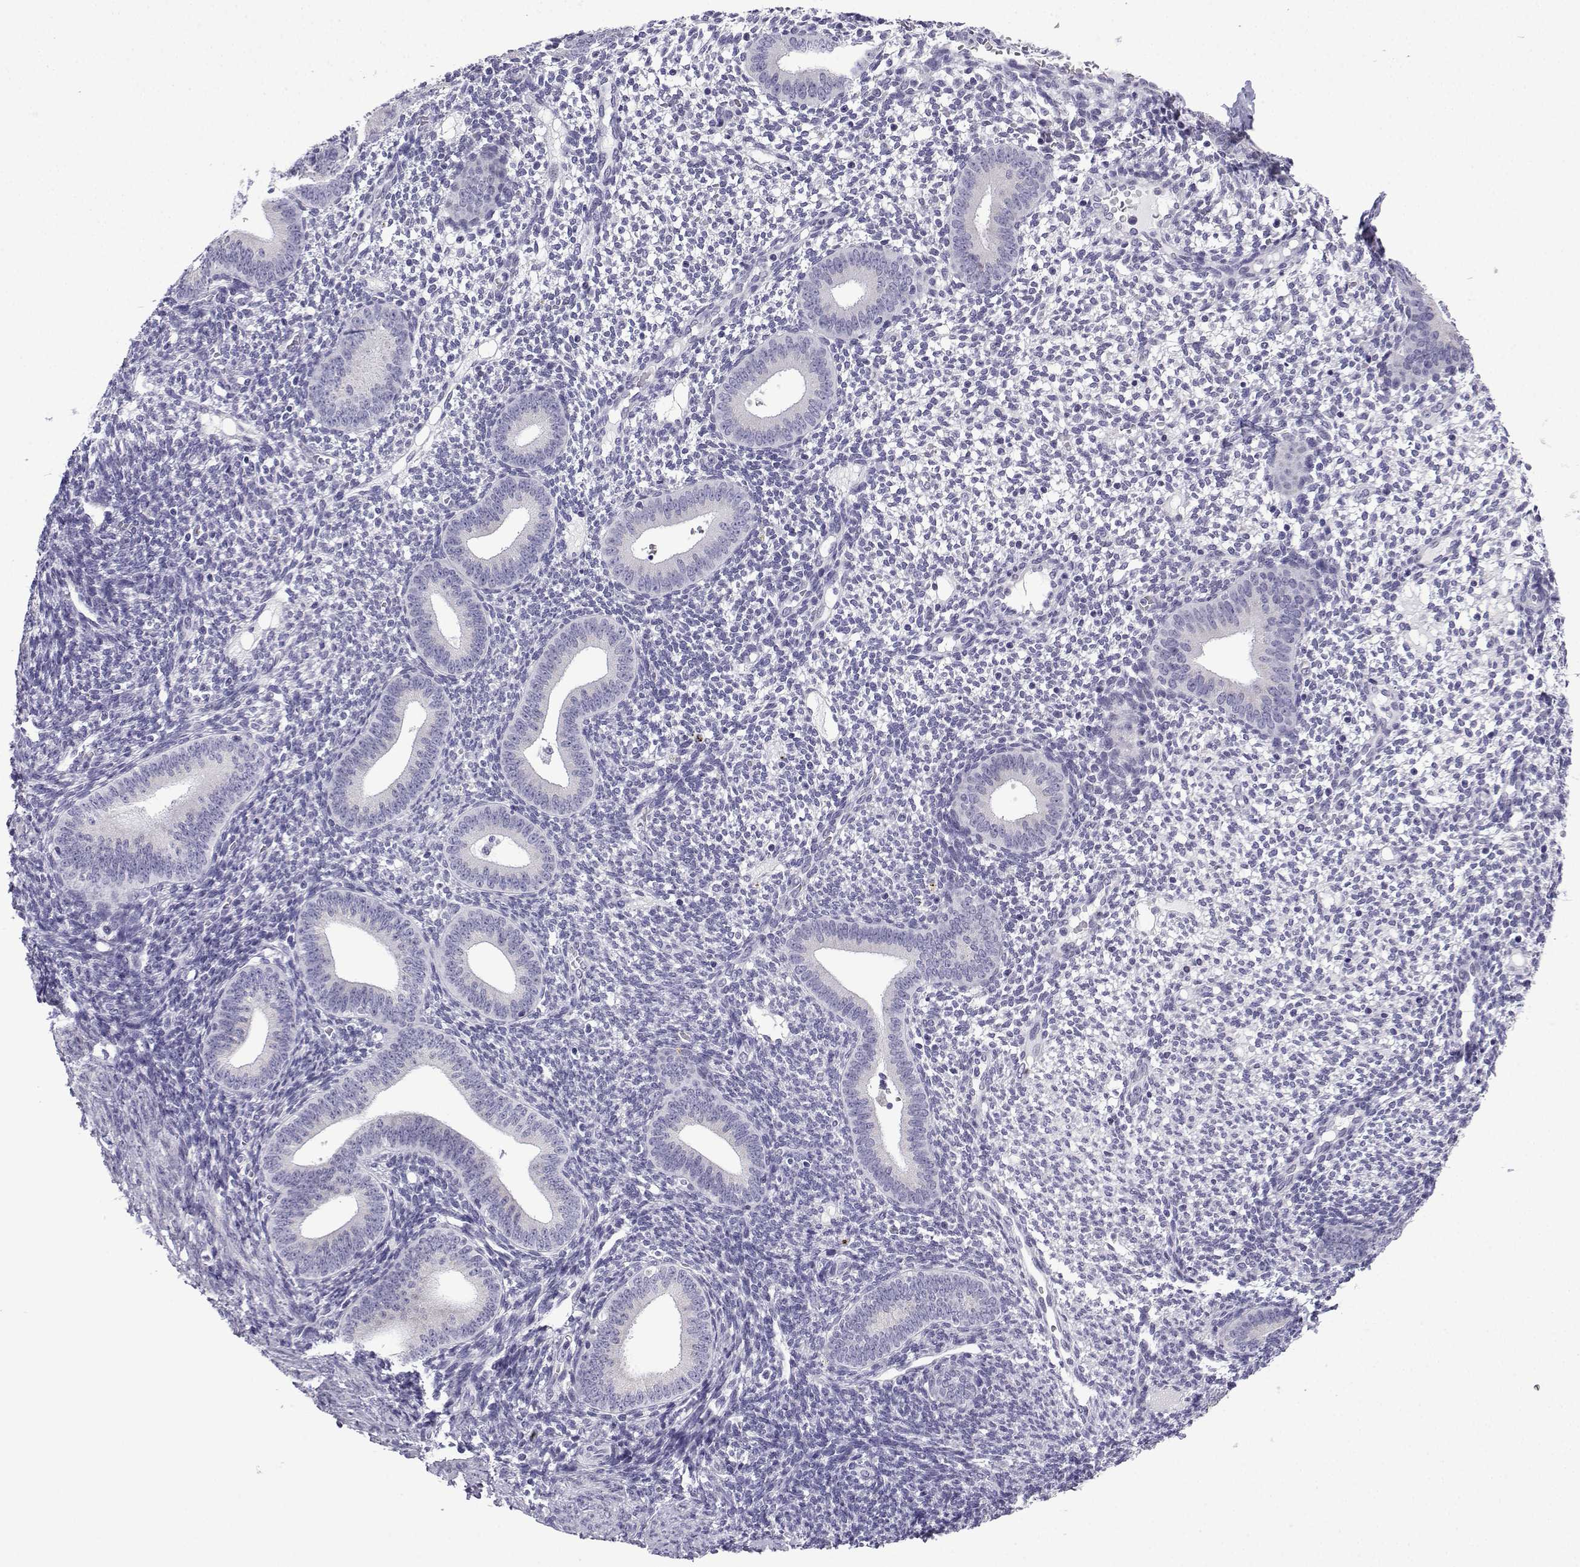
{"staining": {"intensity": "negative", "quantity": "none", "location": "none"}, "tissue": "endometrium", "cell_type": "Cells in endometrial stroma", "image_type": "normal", "snomed": [{"axis": "morphology", "description": "Normal tissue, NOS"}, {"axis": "topography", "description": "Endometrium"}], "caption": "A micrograph of human endometrium is negative for staining in cells in endometrial stroma. (Immunohistochemistry, brightfield microscopy, high magnification).", "gene": "ACRBP", "patient": {"sex": "female", "age": 40}}